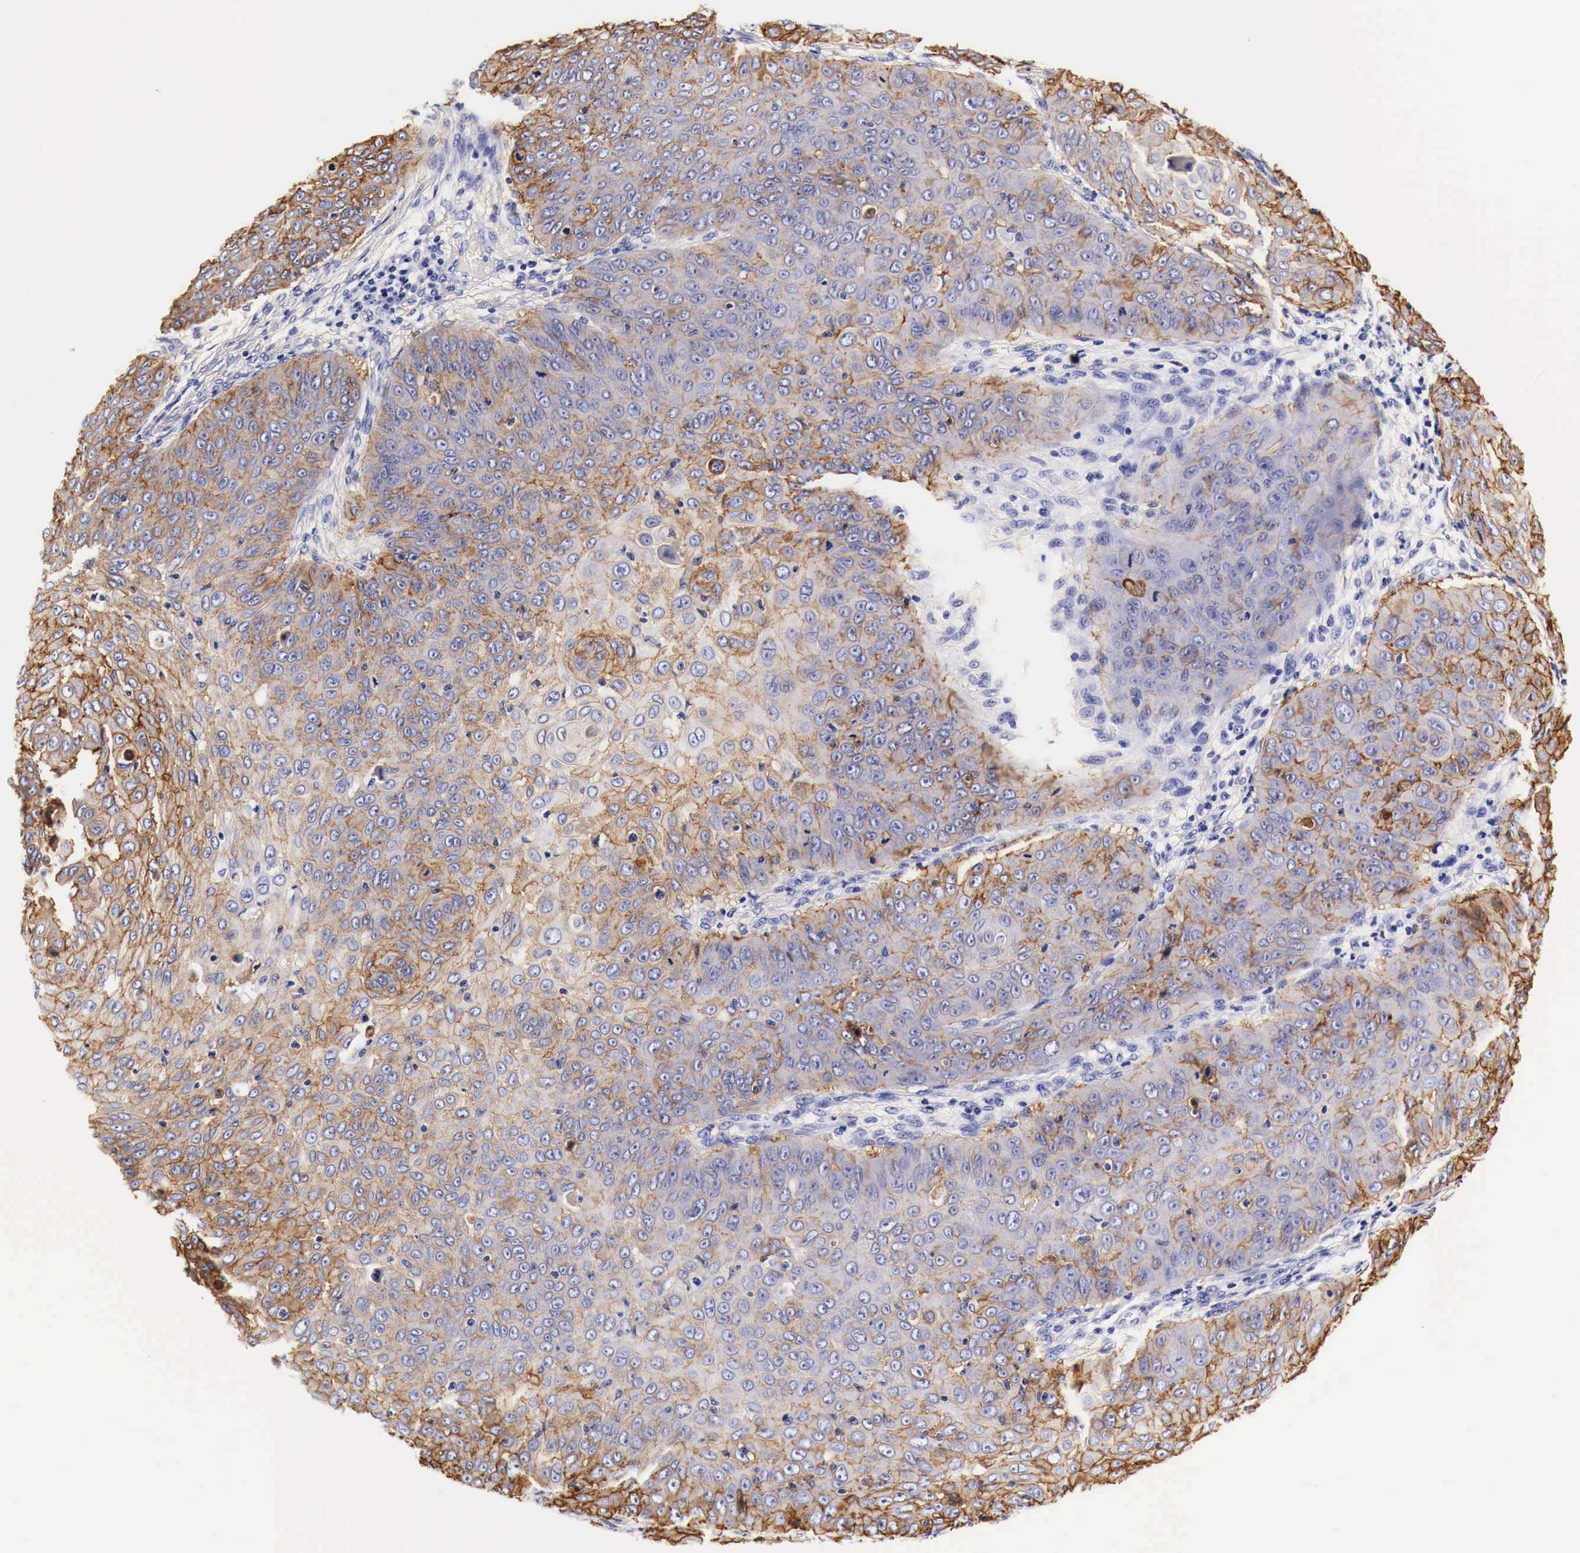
{"staining": {"intensity": "moderate", "quantity": ">75%", "location": "cytoplasmic/membranous"}, "tissue": "skin cancer", "cell_type": "Tumor cells", "image_type": "cancer", "snomed": [{"axis": "morphology", "description": "Squamous cell carcinoma, NOS"}, {"axis": "topography", "description": "Skin"}], "caption": "IHC (DAB (3,3'-diaminobenzidine)) staining of human skin cancer demonstrates moderate cytoplasmic/membranous protein staining in about >75% of tumor cells.", "gene": "EGFR", "patient": {"sex": "male", "age": 82}}